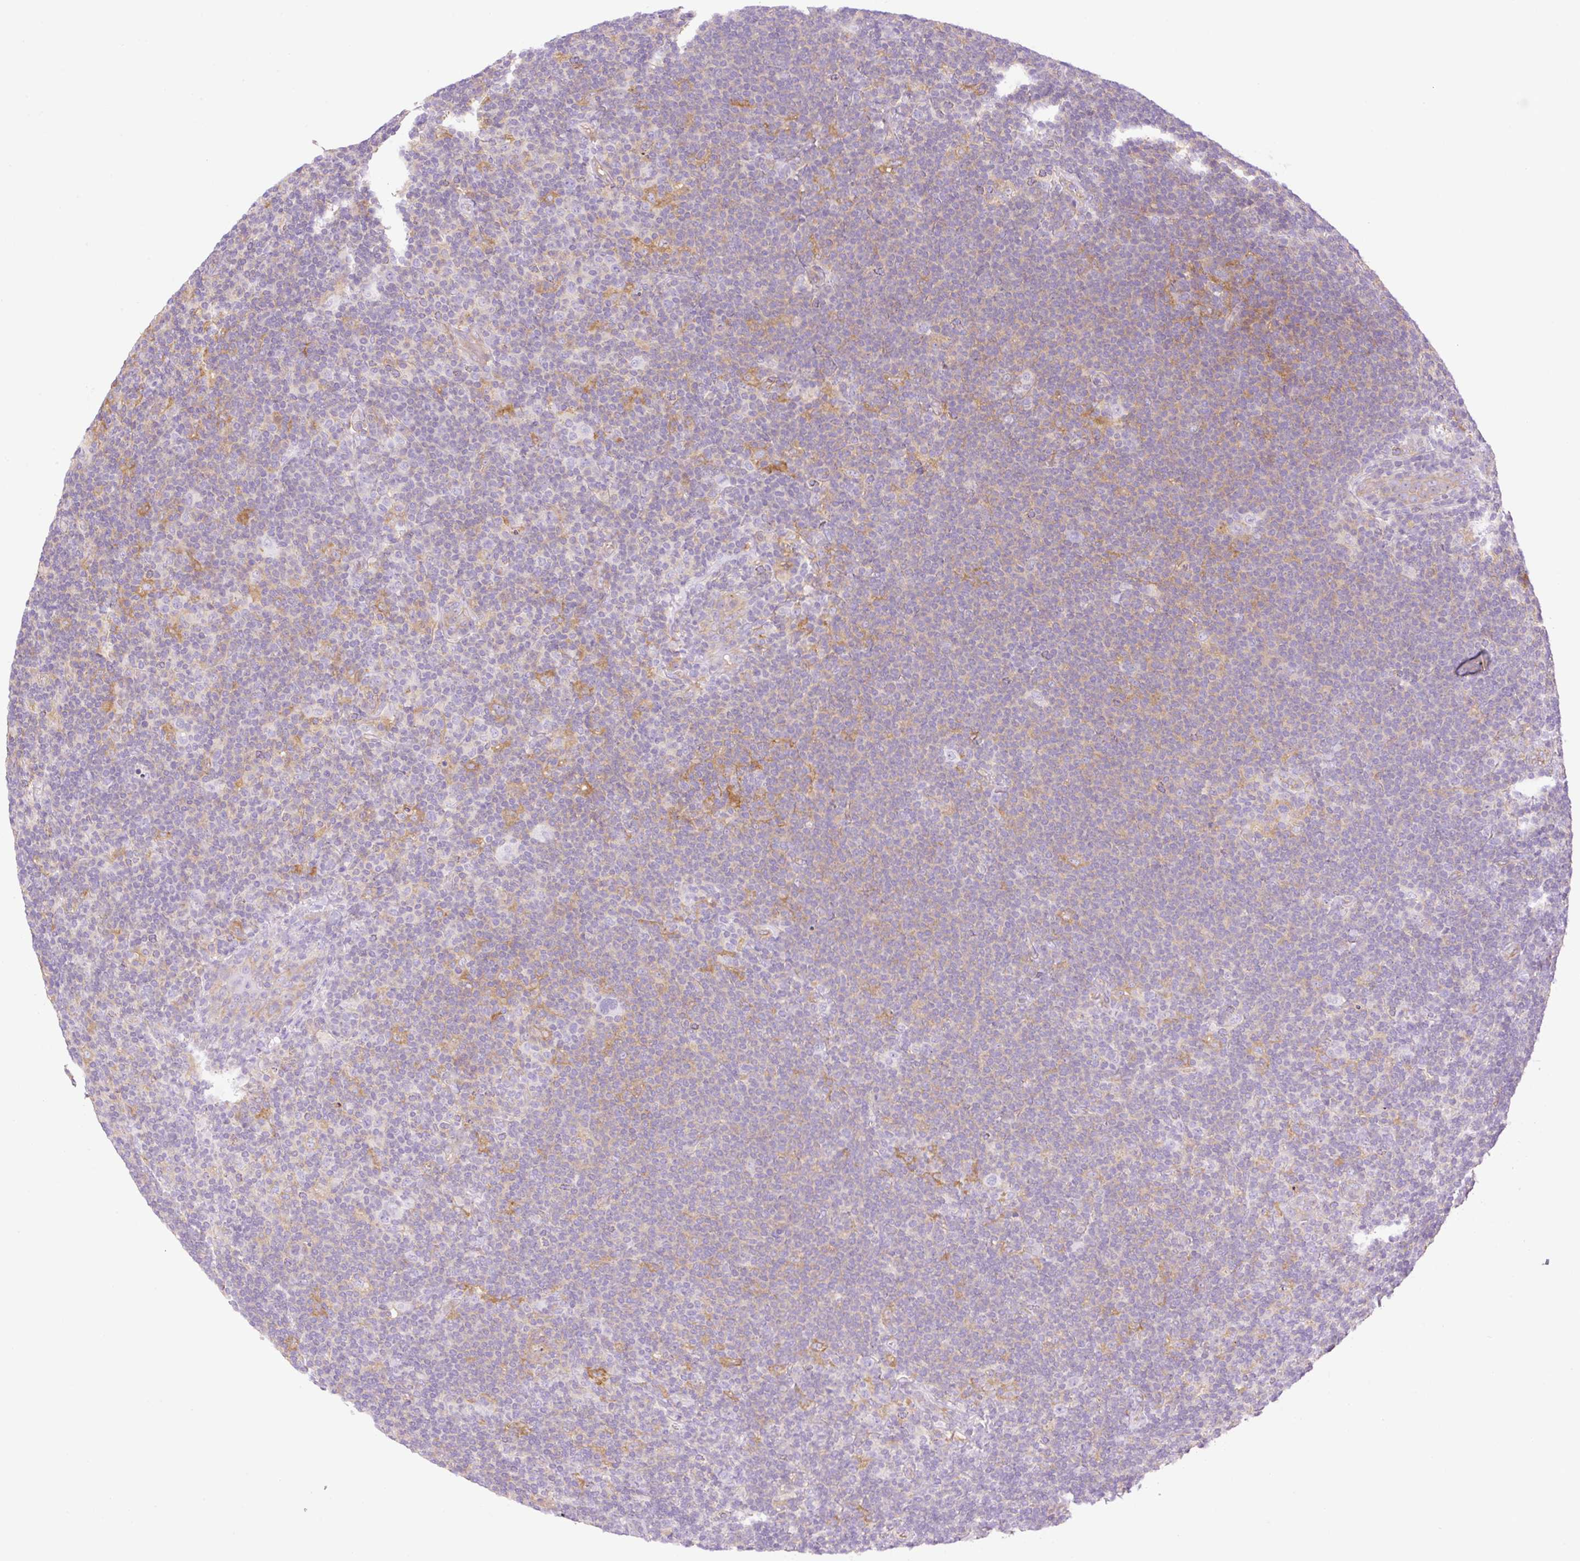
{"staining": {"intensity": "negative", "quantity": "none", "location": "none"}, "tissue": "lymphoma", "cell_type": "Tumor cells", "image_type": "cancer", "snomed": [{"axis": "morphology", "description": "Hodgkin's disease, NOS"}, {"axis": "topography", "description": "Lymph node"}], "caption": "IHC of lymphoma exhibits no expression in tumor cells.", "gene": "EHD3", "patient": {"sex": "female", "age": 57}}